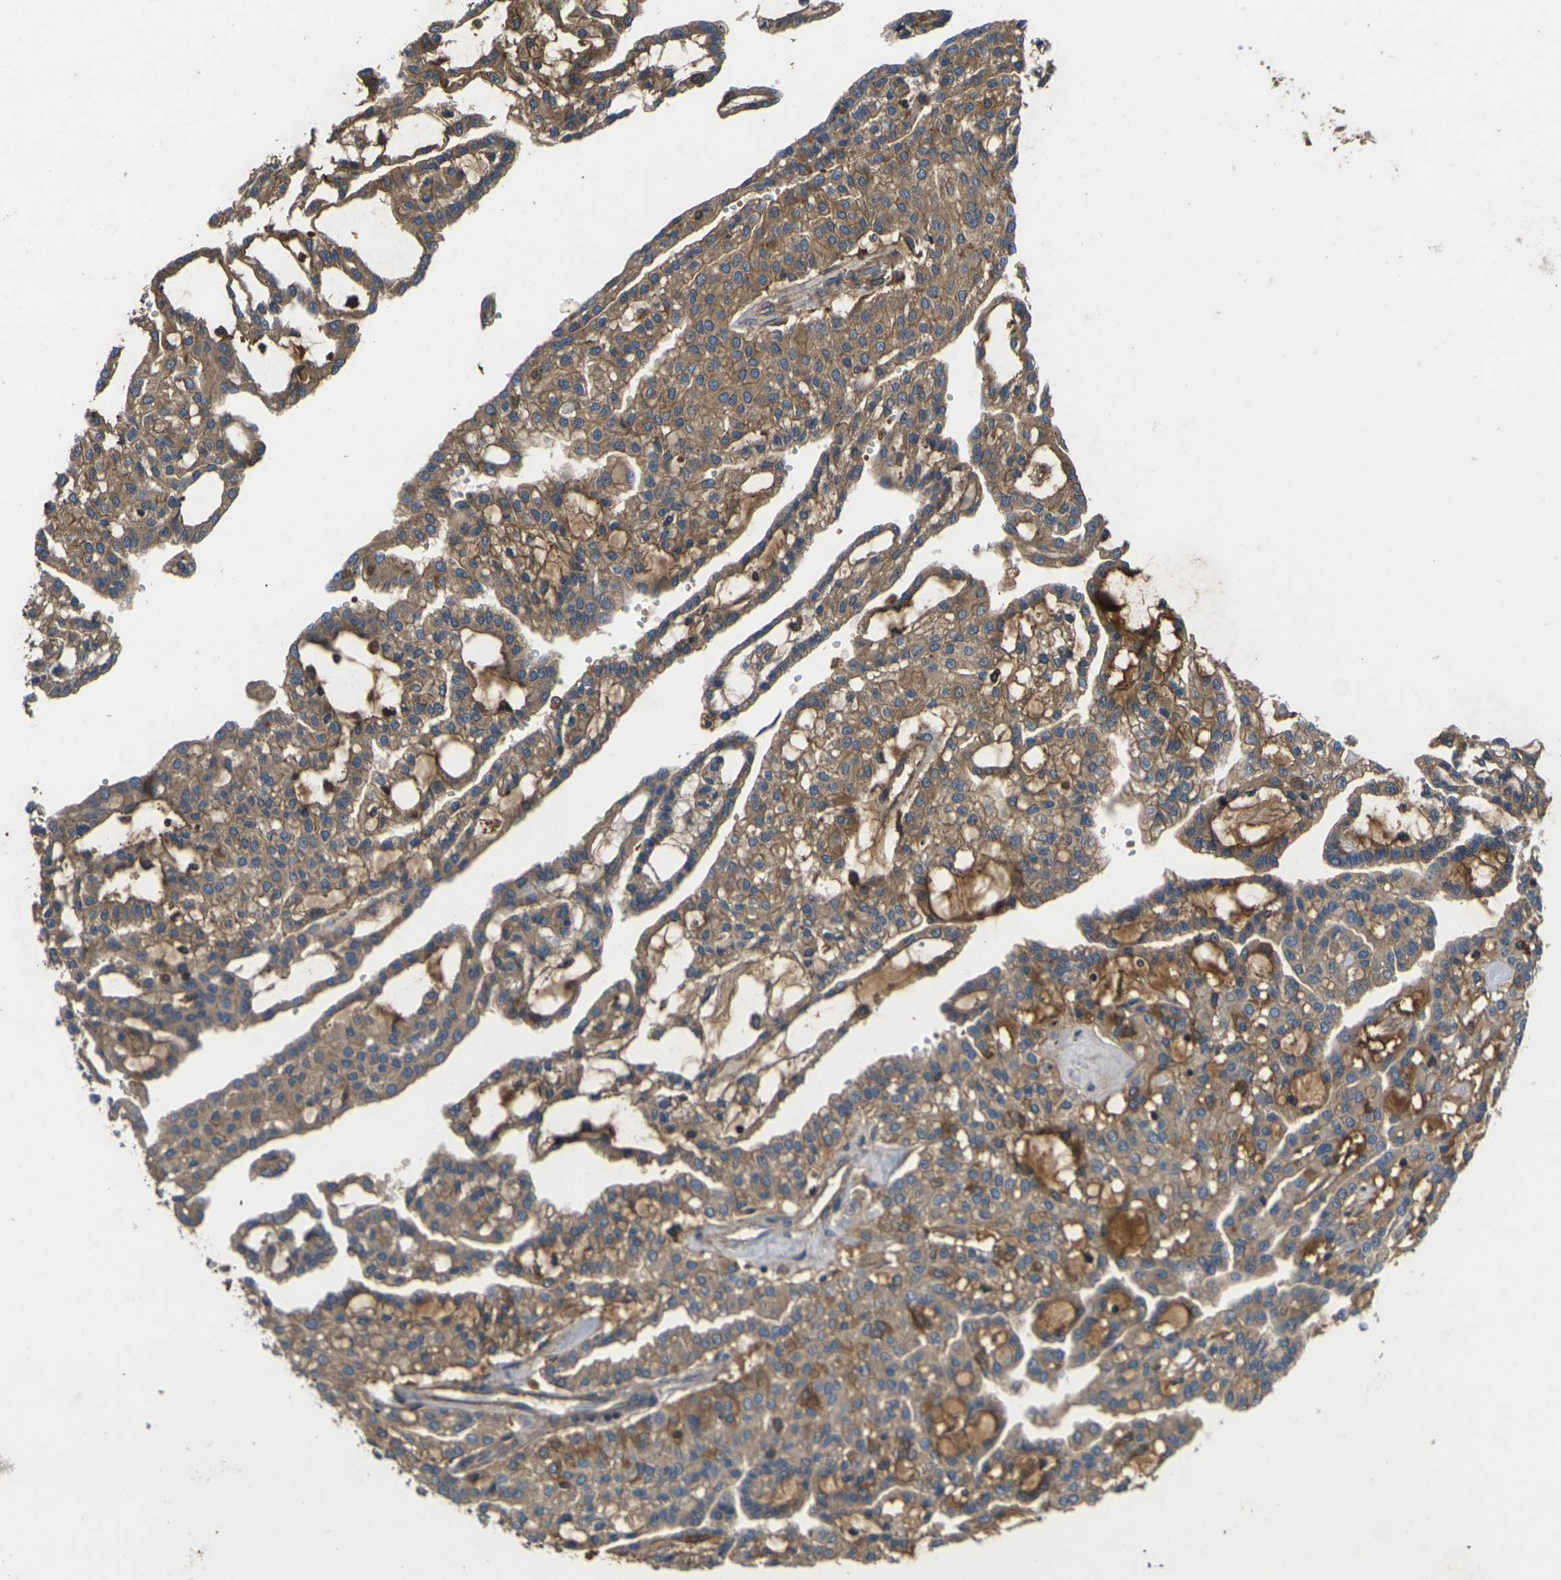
{"staining": {"intensity": "moderate", "quantity": ">75%", "location": "cytoplasmic/membranous"}, "tissue": "renal cancer", "cell_type": "Tumor cells", "image_type": "cancer", "snomed": [{"axis": "morphology", "description": "Adenocarcinoma, NOS"}, {"axis": "topography", "description": "Kidney"}], "caption": "Immunohistochemical staining of adenocarcinoma (renal) shows moderate cytoplasmic/membranous protein expression in approximately >75% of tumor cells.", "gene": "HSPG2", "patient": {"sex": "male", "age": 63}}